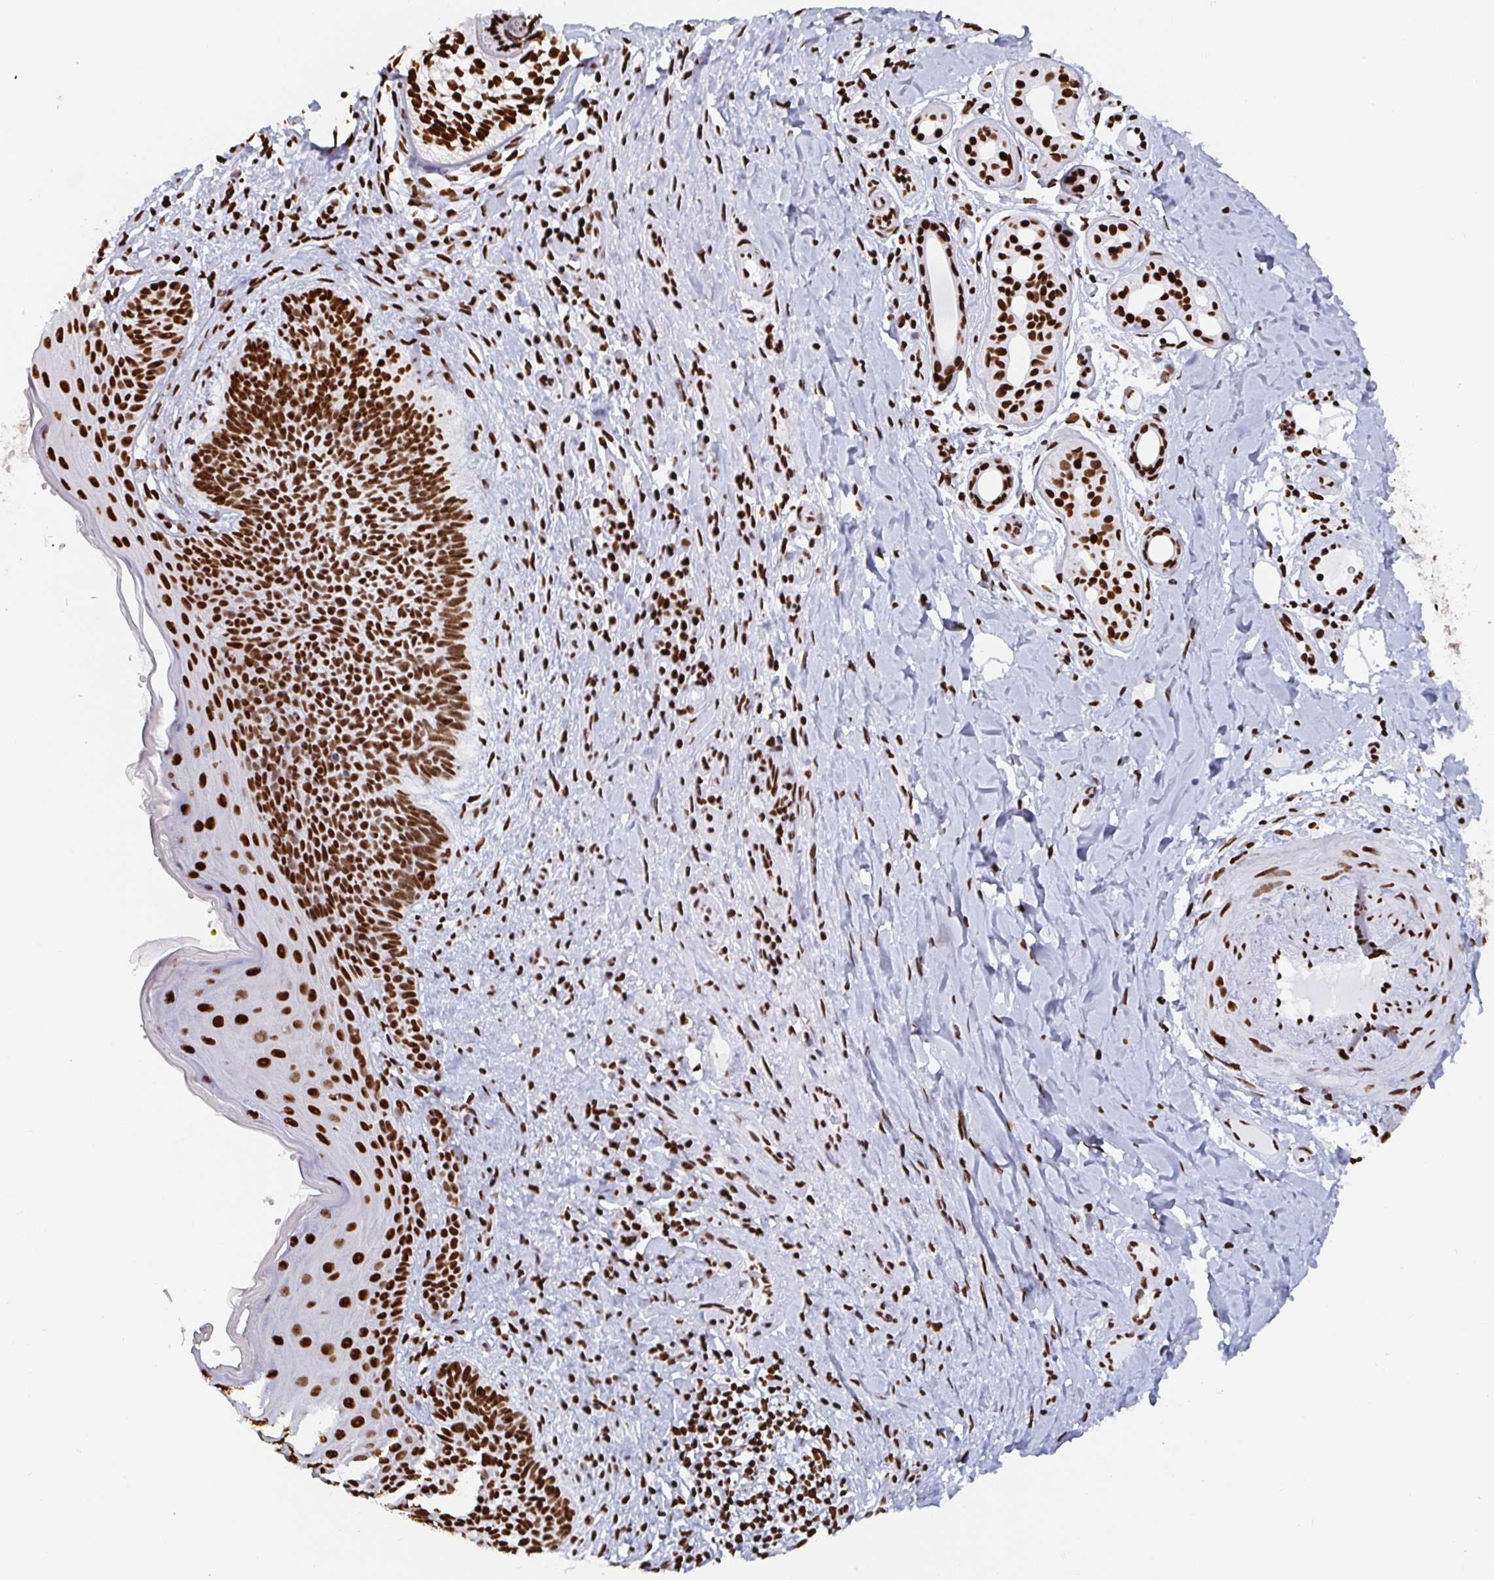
{"staining": {"intensity": "strong", "quantity": ">75%", "location": "nuclear"}, "tissue": "skin cancer", "cell_type": "Tumor cells", "image_type": "cancer", "snomed": [{"axis": "morphology", "description": "Basal cell carcinoma"}, {"axis": "topography", "description": "Skin"}], "caption": "IHC of skin basal cell carcinoma displays high levels of strong nuclear expression in about >75% of tumor cells.", "gene": "EWSR1", "patient": {"sex": "male", "age": 89}}